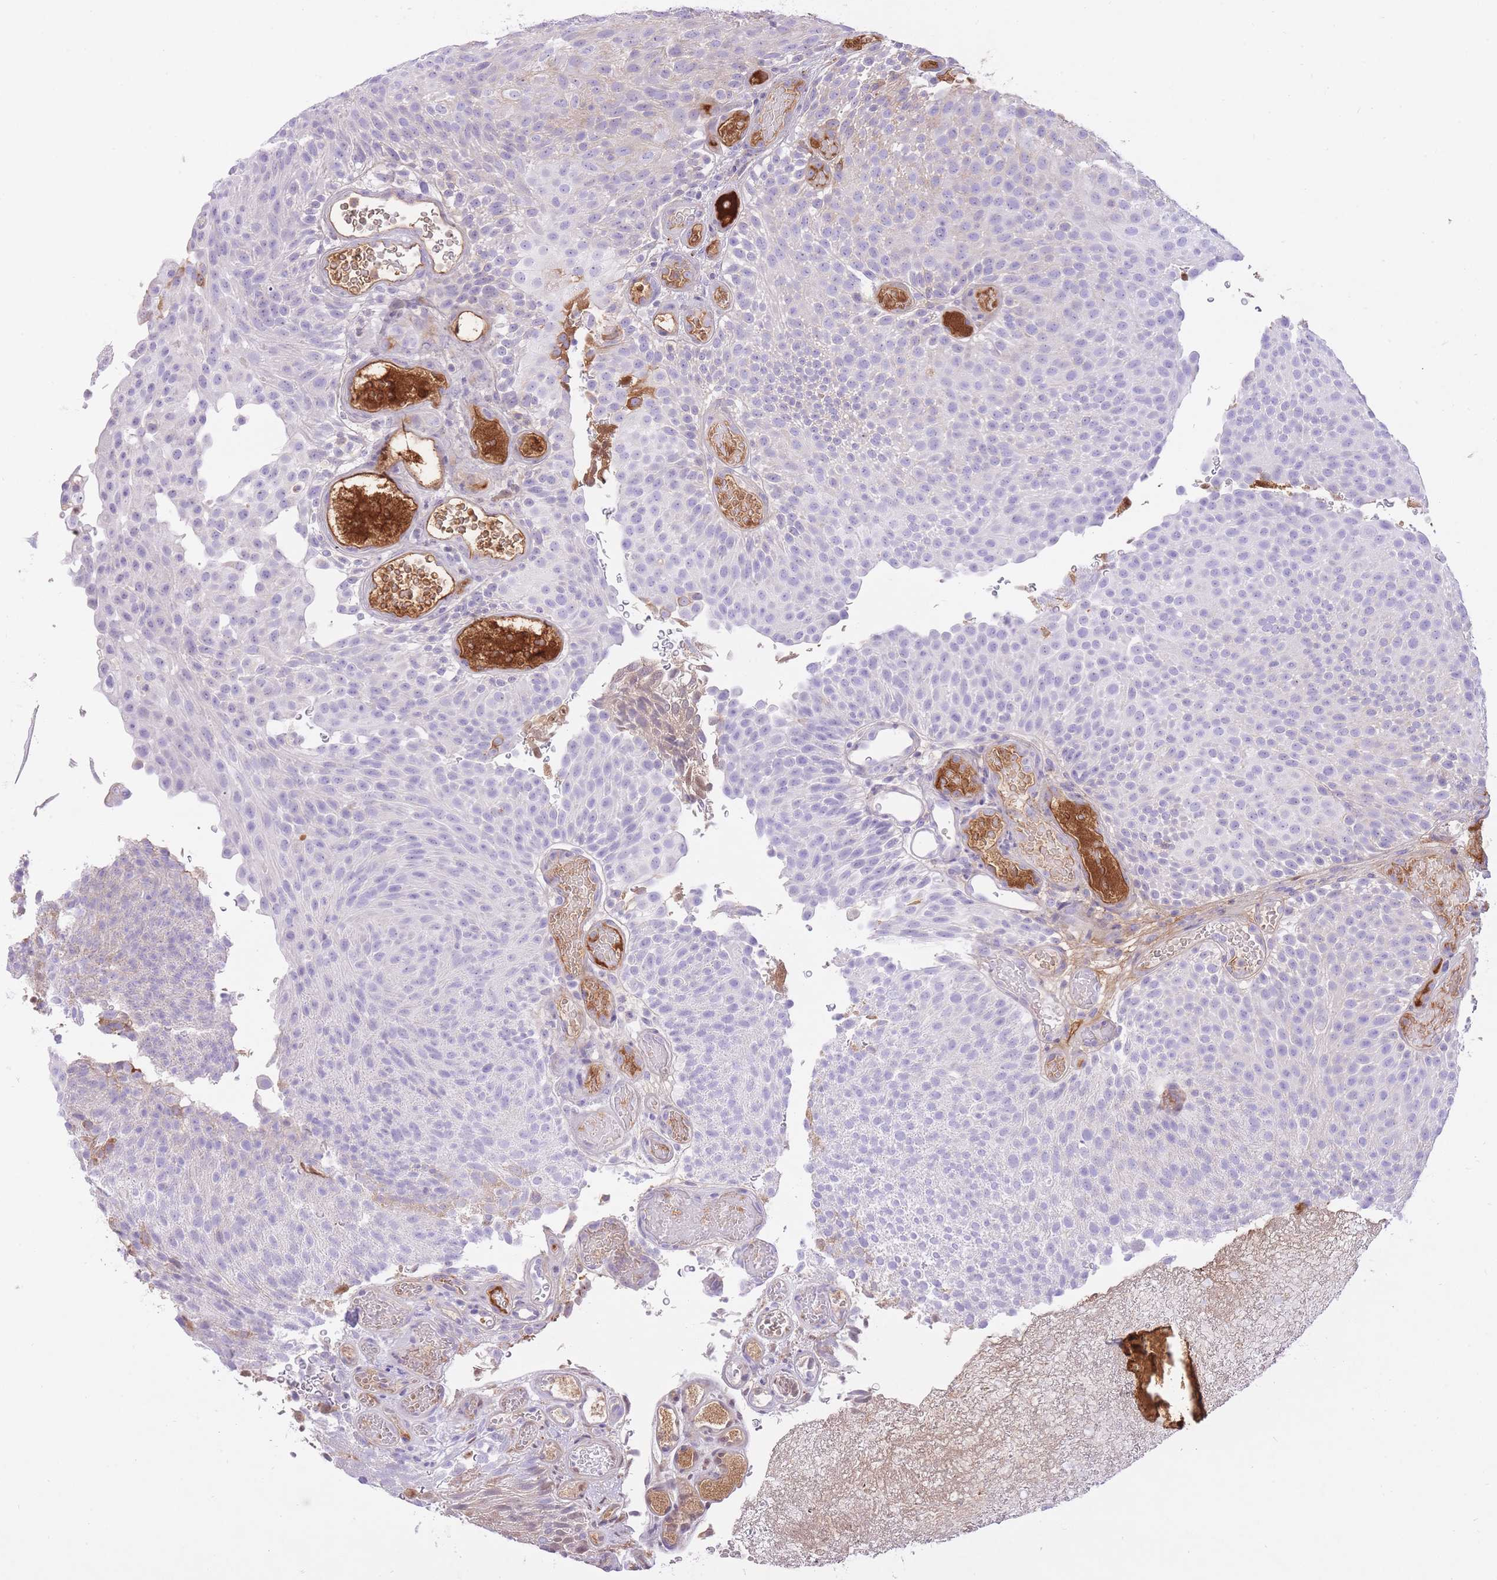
{"staining": {"intensity": "negative", "quantity": "none", "location": "none"}, "tissue": "urothelial cancer", "cell_type": "Tumor cells", "image_type": "cancer", "snomed": [{"axis": "morphology", "description": "Urothelial carcinoma, Low grade"}, {"axis": "topography", "description": "Urinary bladder"}], "caption": "Histopathology image shows no protein staining in tumor cells of urothelial carcinoma (low-grade) tissue.", "gene": "HRG", "patient": {"sex": "male", "age": 78}}